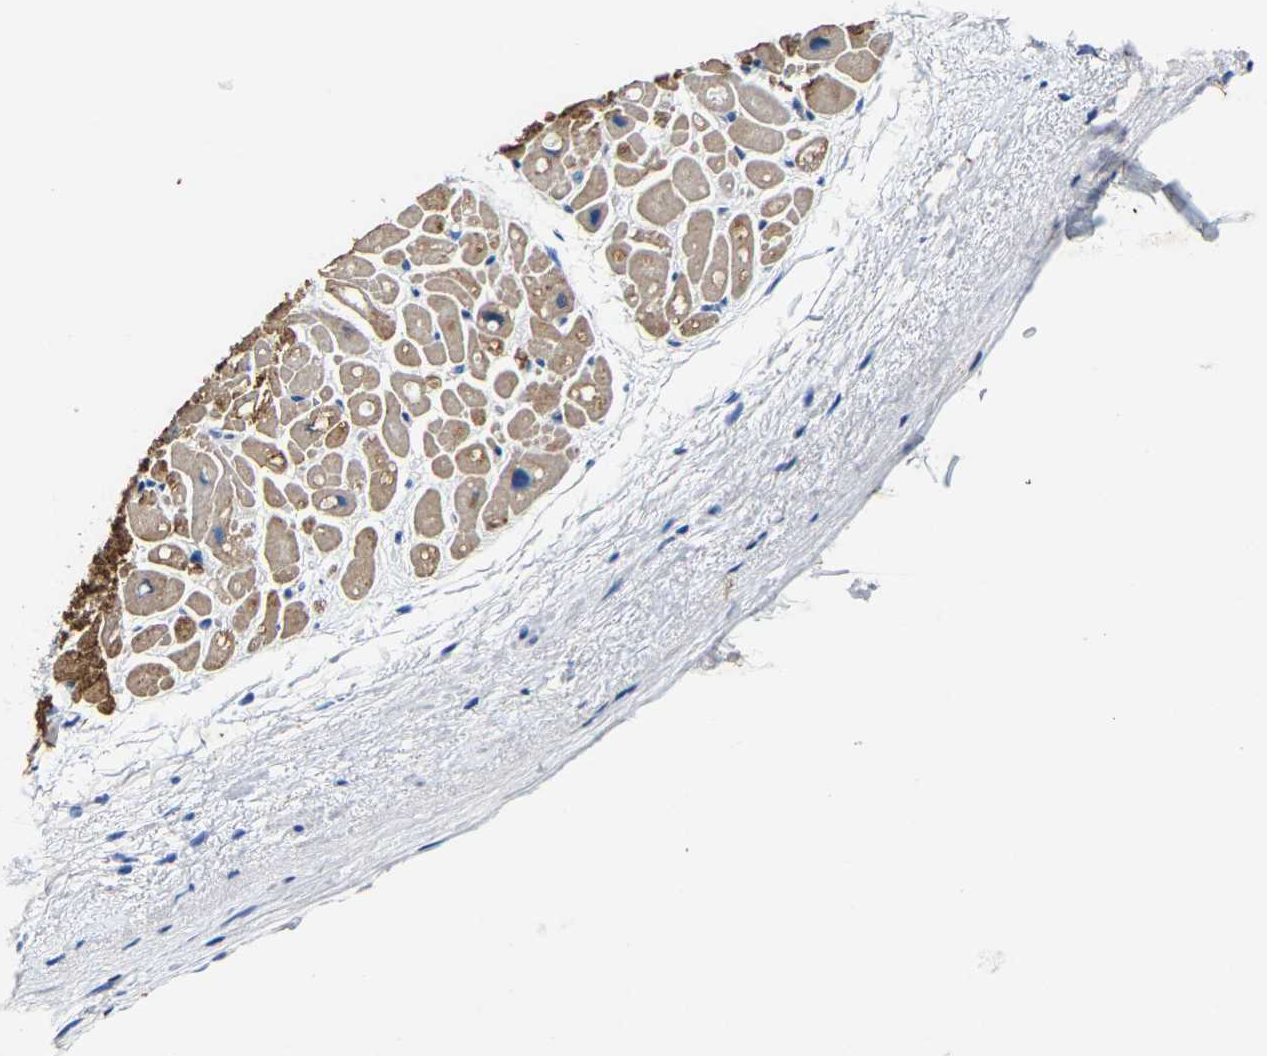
{"staining": {"intensity": "strong", "quantity": ">75%", "location": "cytoplasmic/membranous"}, "tissue": "heart muscle", "cell_type": "Cardiomyocytes", "image_type": "normal", "snomed": [{"axis": "morphology", "description": "Normal tissue, NOS"}, {"axis": "topography", "description": "Heart"}], "caption": "Immunohistochemical staining of normal human heart muscle displays strong cytoplasmic/membranous protein expression in approximately >75% of cardiomyocytes.", "gene": "SLC25A25", "patient": {"sex": "male", "age": 49}}